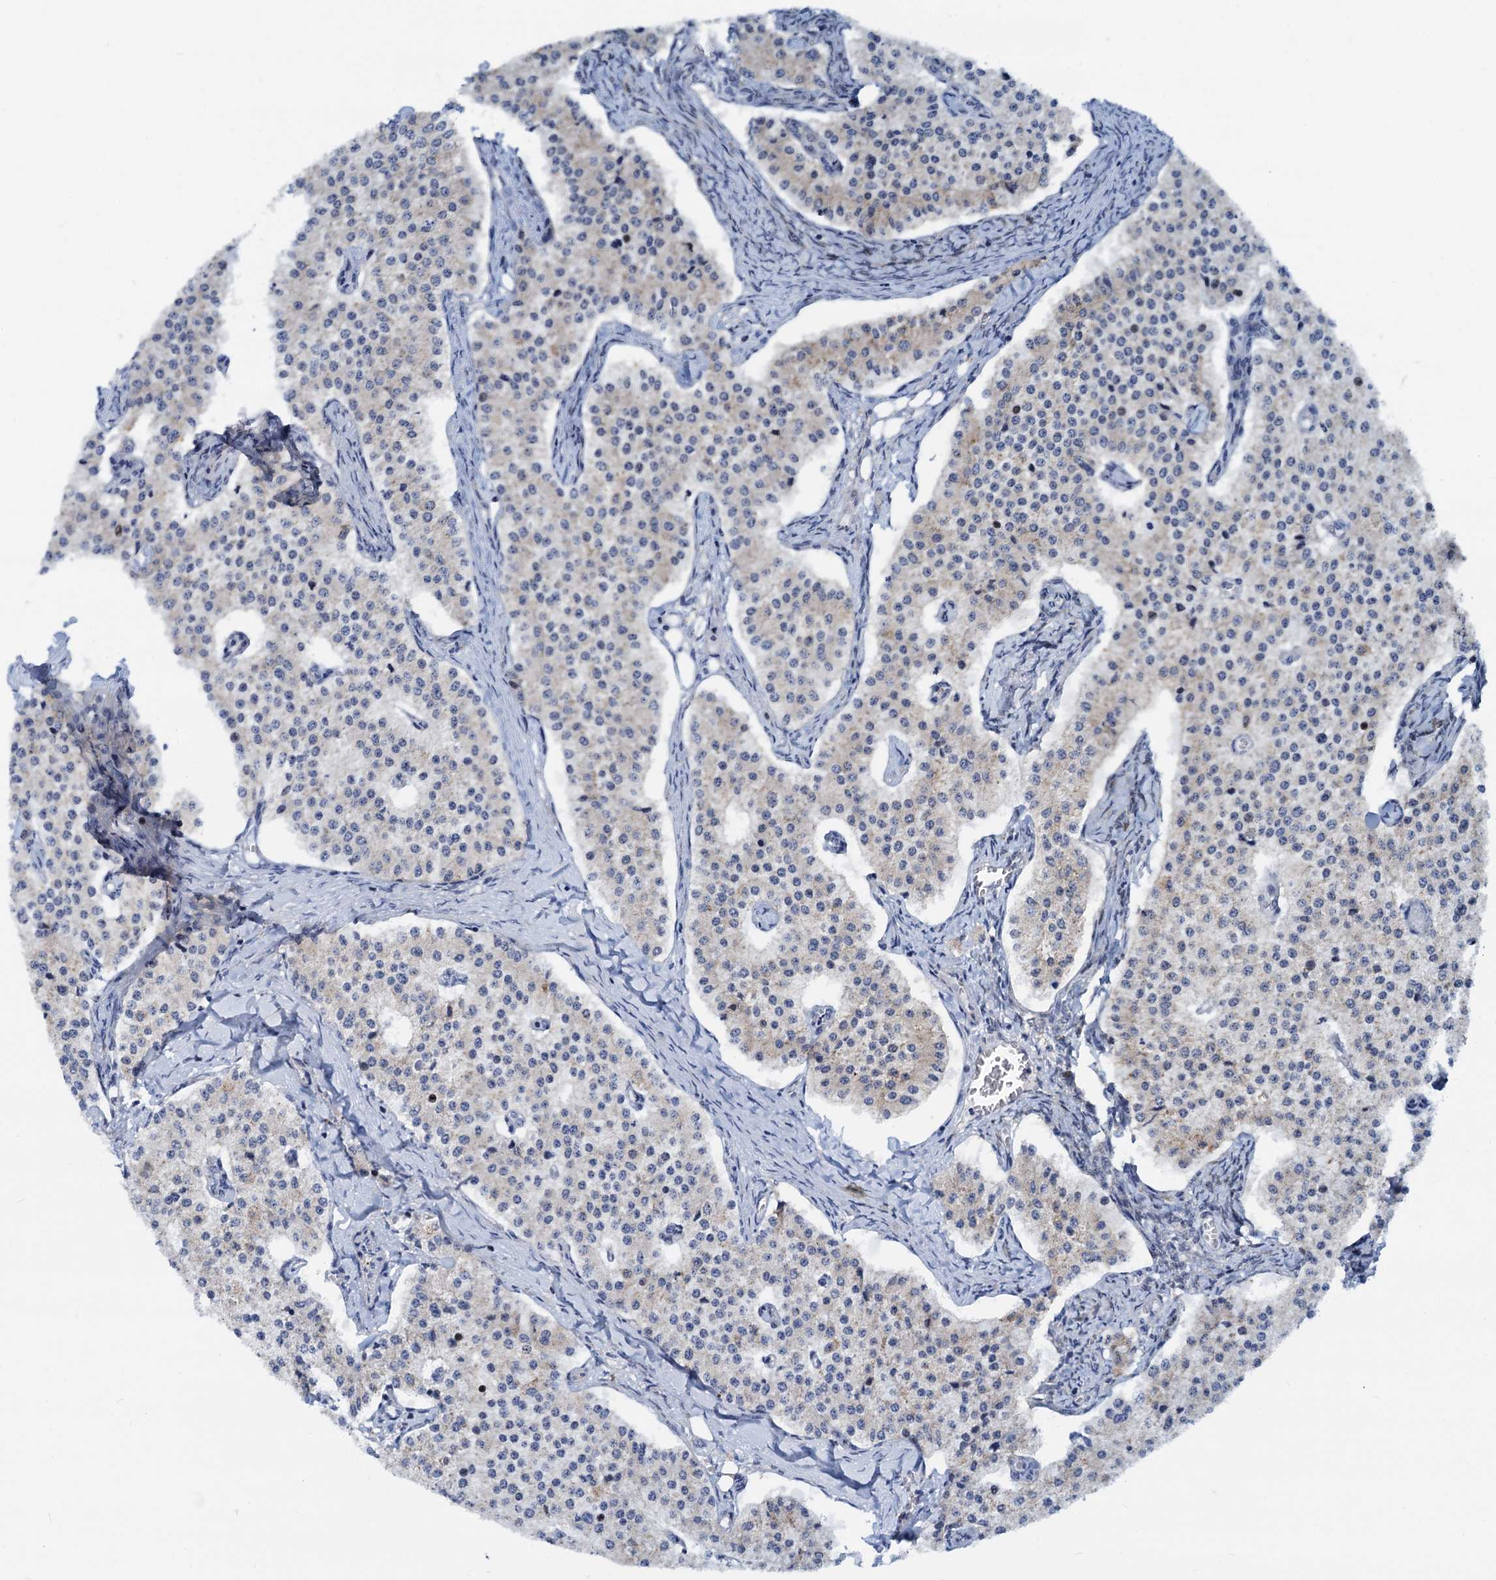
{"staining": {"intensity": "weak", "quantity": "<25%", "location": "cytoplasmic/membranous"}, "tissue": "carcinoid", "cell_type": "Tumor cells", "image_type": "cancer", "snomed": [{"axis": "morphology", "description": "Carcinoid, malignant, NOS"}, {"axis": "topography", "description": "Colon"}], "caption": "Immunohistochemical staining of human malignant carcinoid exhibits no significant expression in tumor cells.", "gene": "PTGES3", "patient": {"sex": "female", "age": 52}}